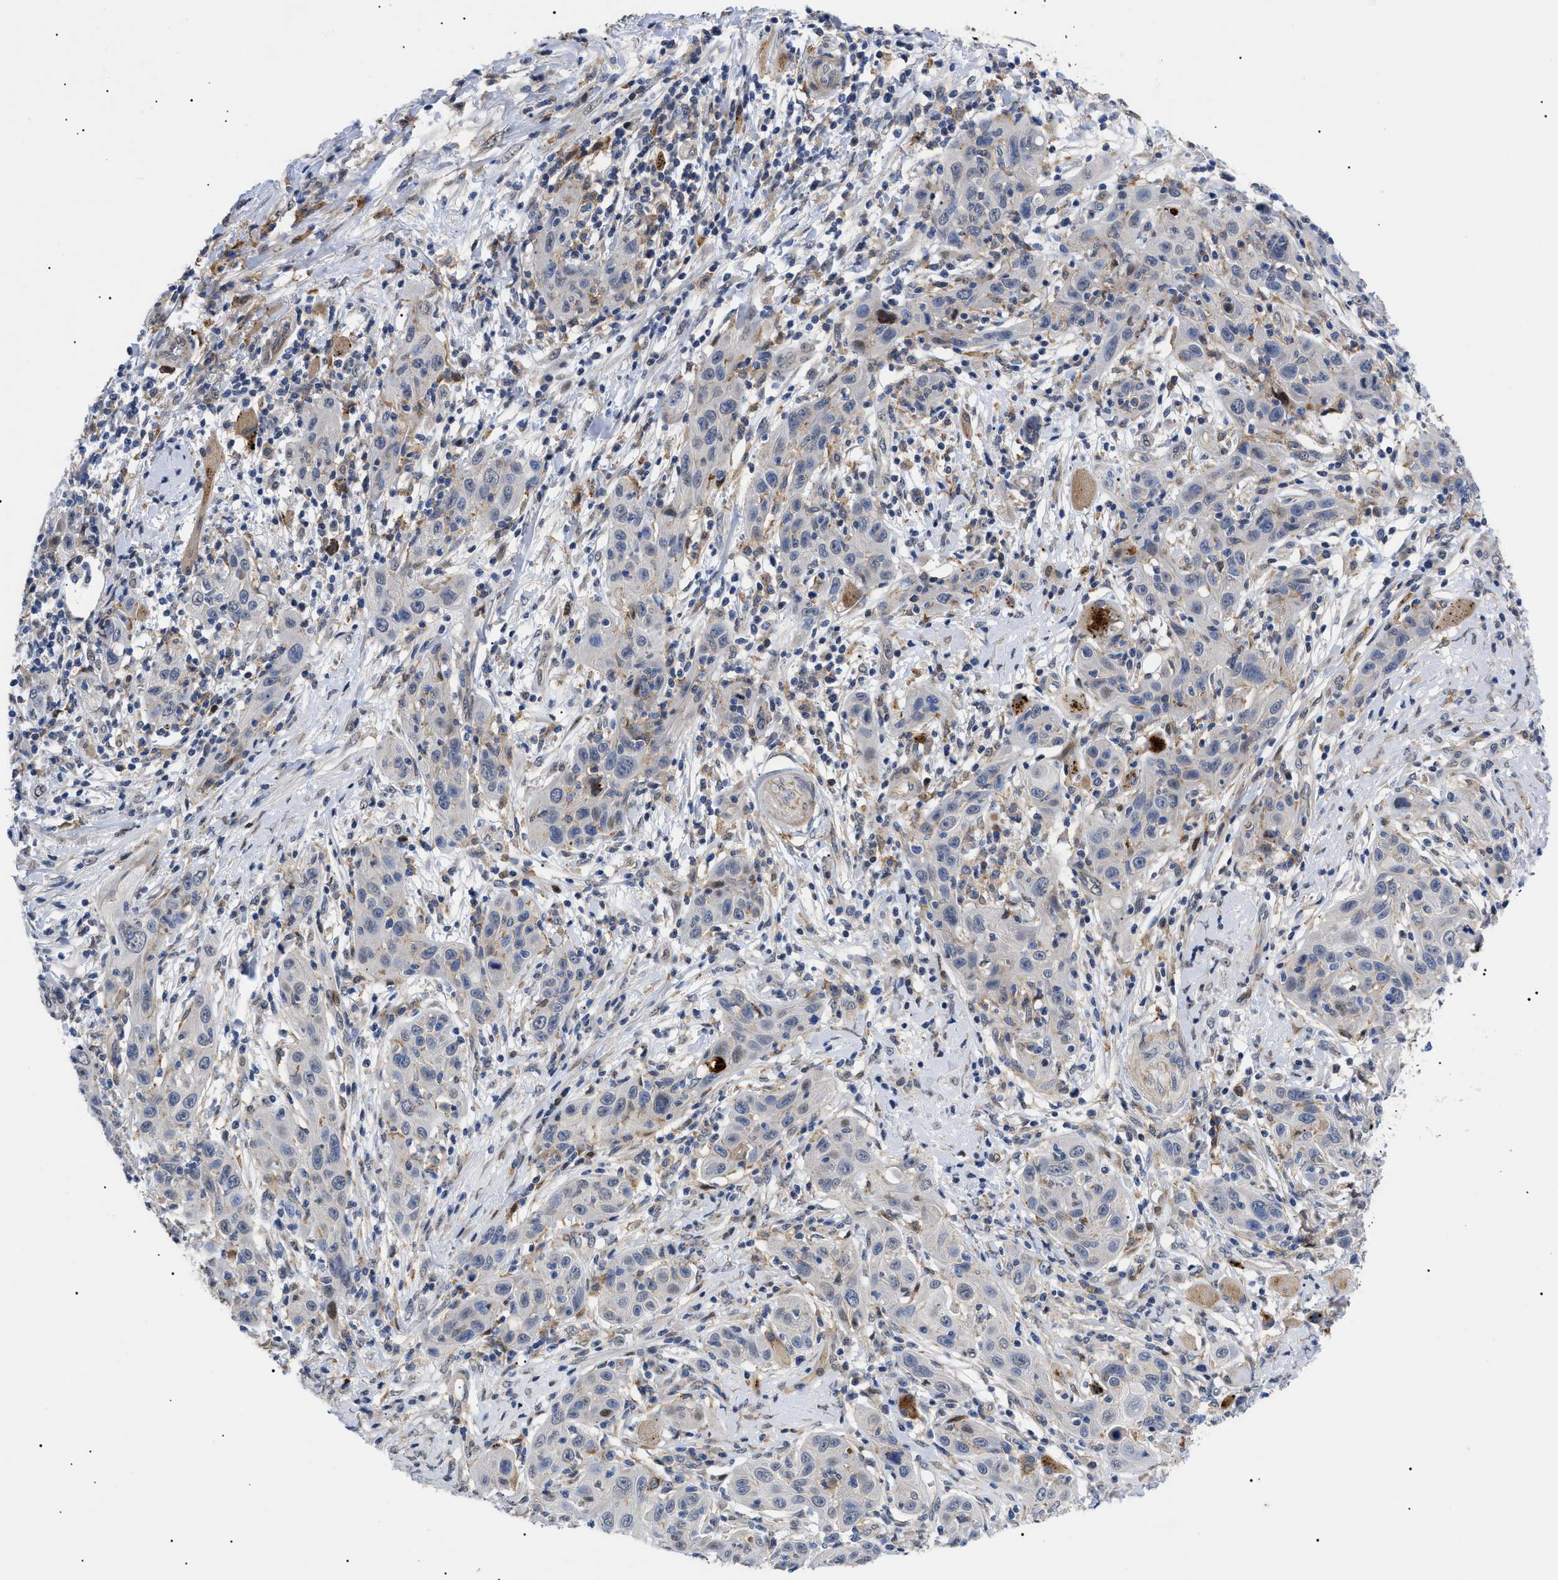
{"staining": {"intensity": "weak", "quantity": "<25%", "location": "nuclear"}, "tissue": "skin cancer", "cell_type": "Tumor cells", "image_type": "cancer", "snomed": [{"axis": "morphology", "description": "Squamous cell carcinoma, NOS"}, {"axis": "topography", "description": "Skin"}], "caption": "This micrograph is of skin cancer (squamous cell carcinoma) stained with immunohistochemistry (IHC) to label a protein in brown with the nuclei are counter-stained blue. There is no positivity in tumor cells. (DAB (3,3'-diaminobenzidine) immunohistochemistry, high magnification).", "gene": "SFXN5", "patient": {"sex": "female", "age": 88}}